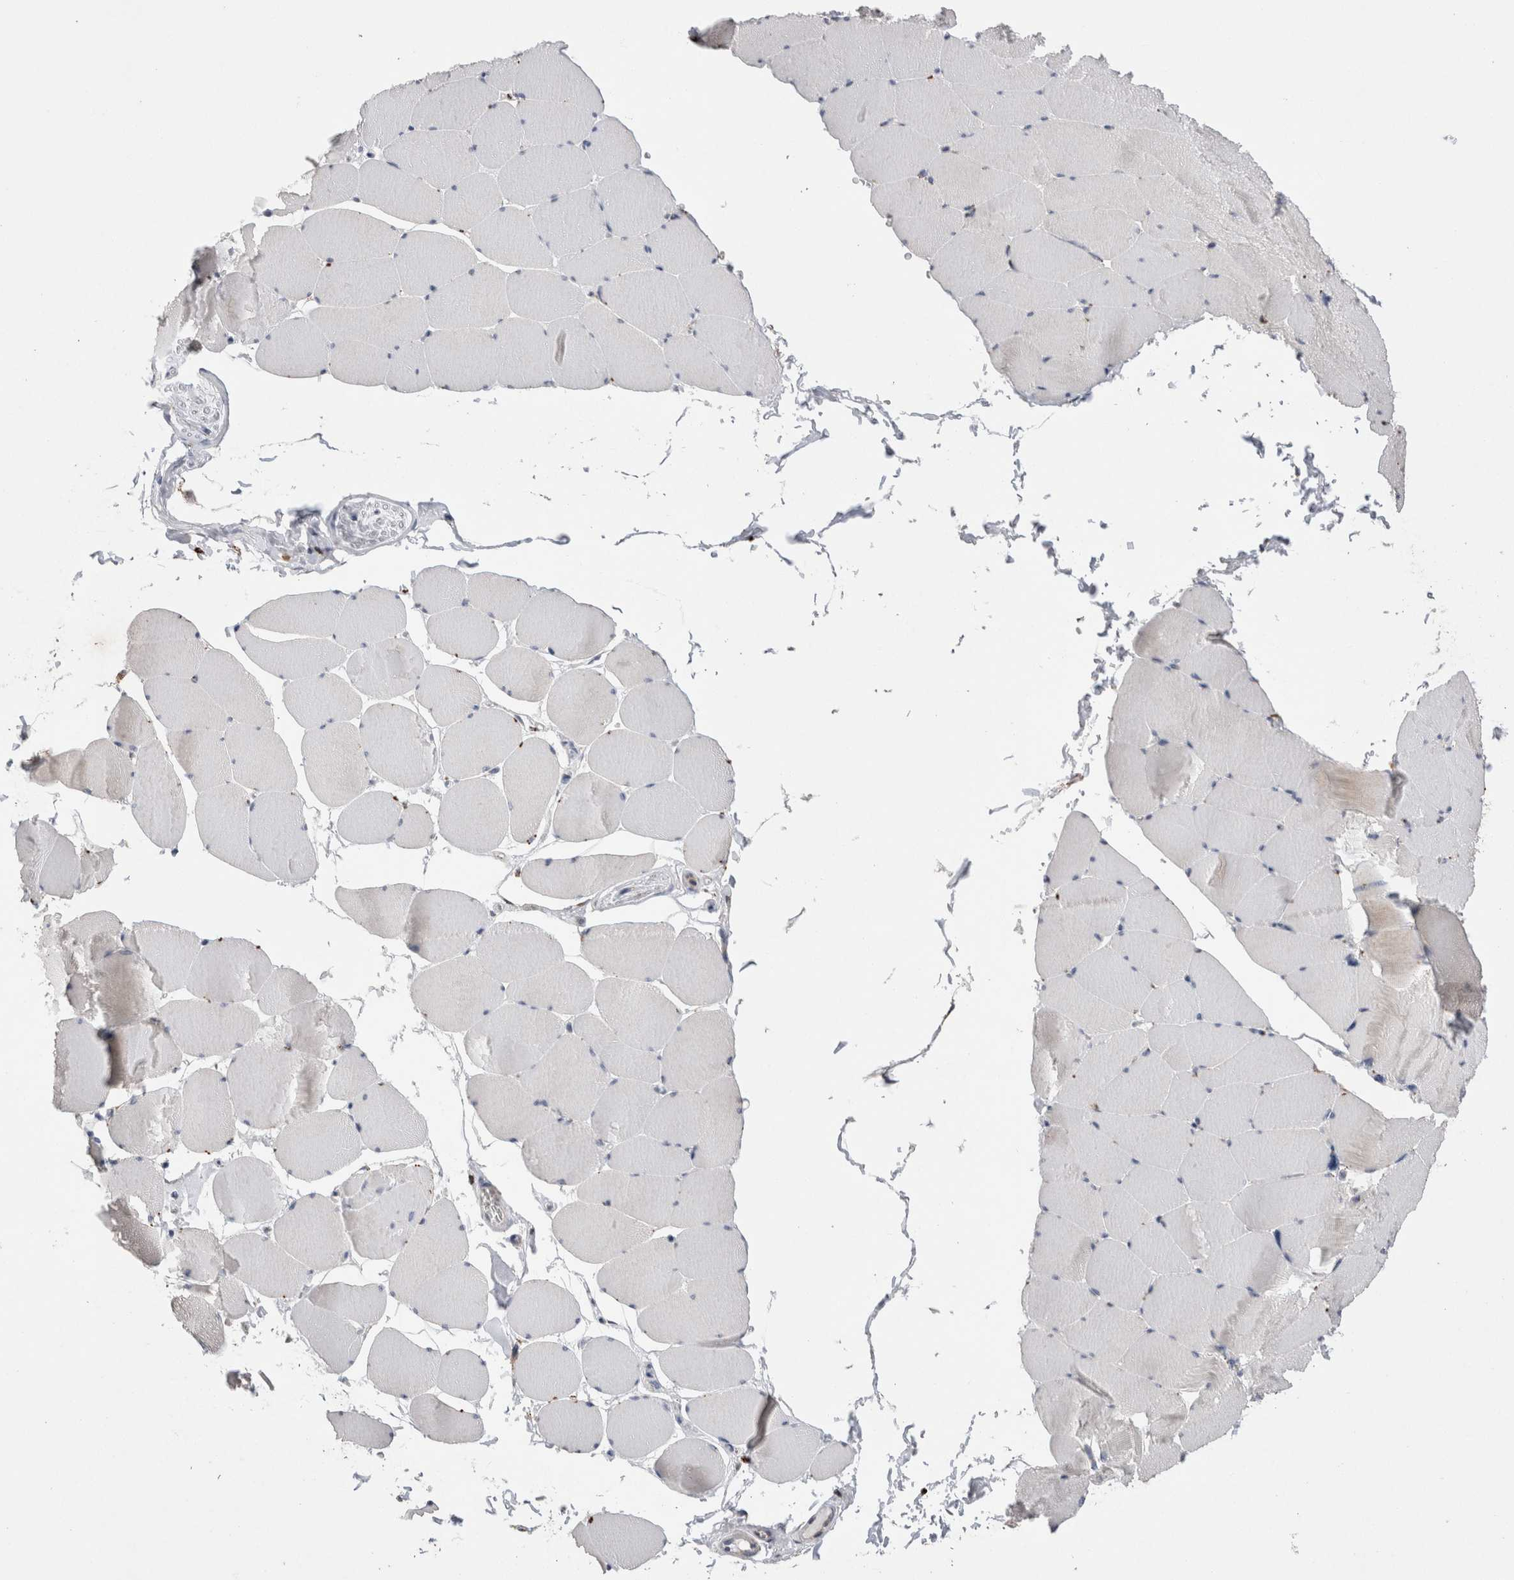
{"staining": {"intensity": "negative", "quantity": "none", "location": "none"}, "tissue": "skeletal muscle", "cell_type": "Myocytes", "image_type": "normal", "snomed": [{"axis": "morphology", "description": "Normal tissue, NOS"}, {"axis": "topography", "description": "Skeletal muscle"}], "caption": "Benign skeletal muscle was stained to show a protein in brown. There is no significant staining in myocytes. (Brightfield microscopy of DAB immunohistochemistry (IHC) at high magnification).", "gene": "CTSA", "patient": {"sex": "male", "age": 62}}